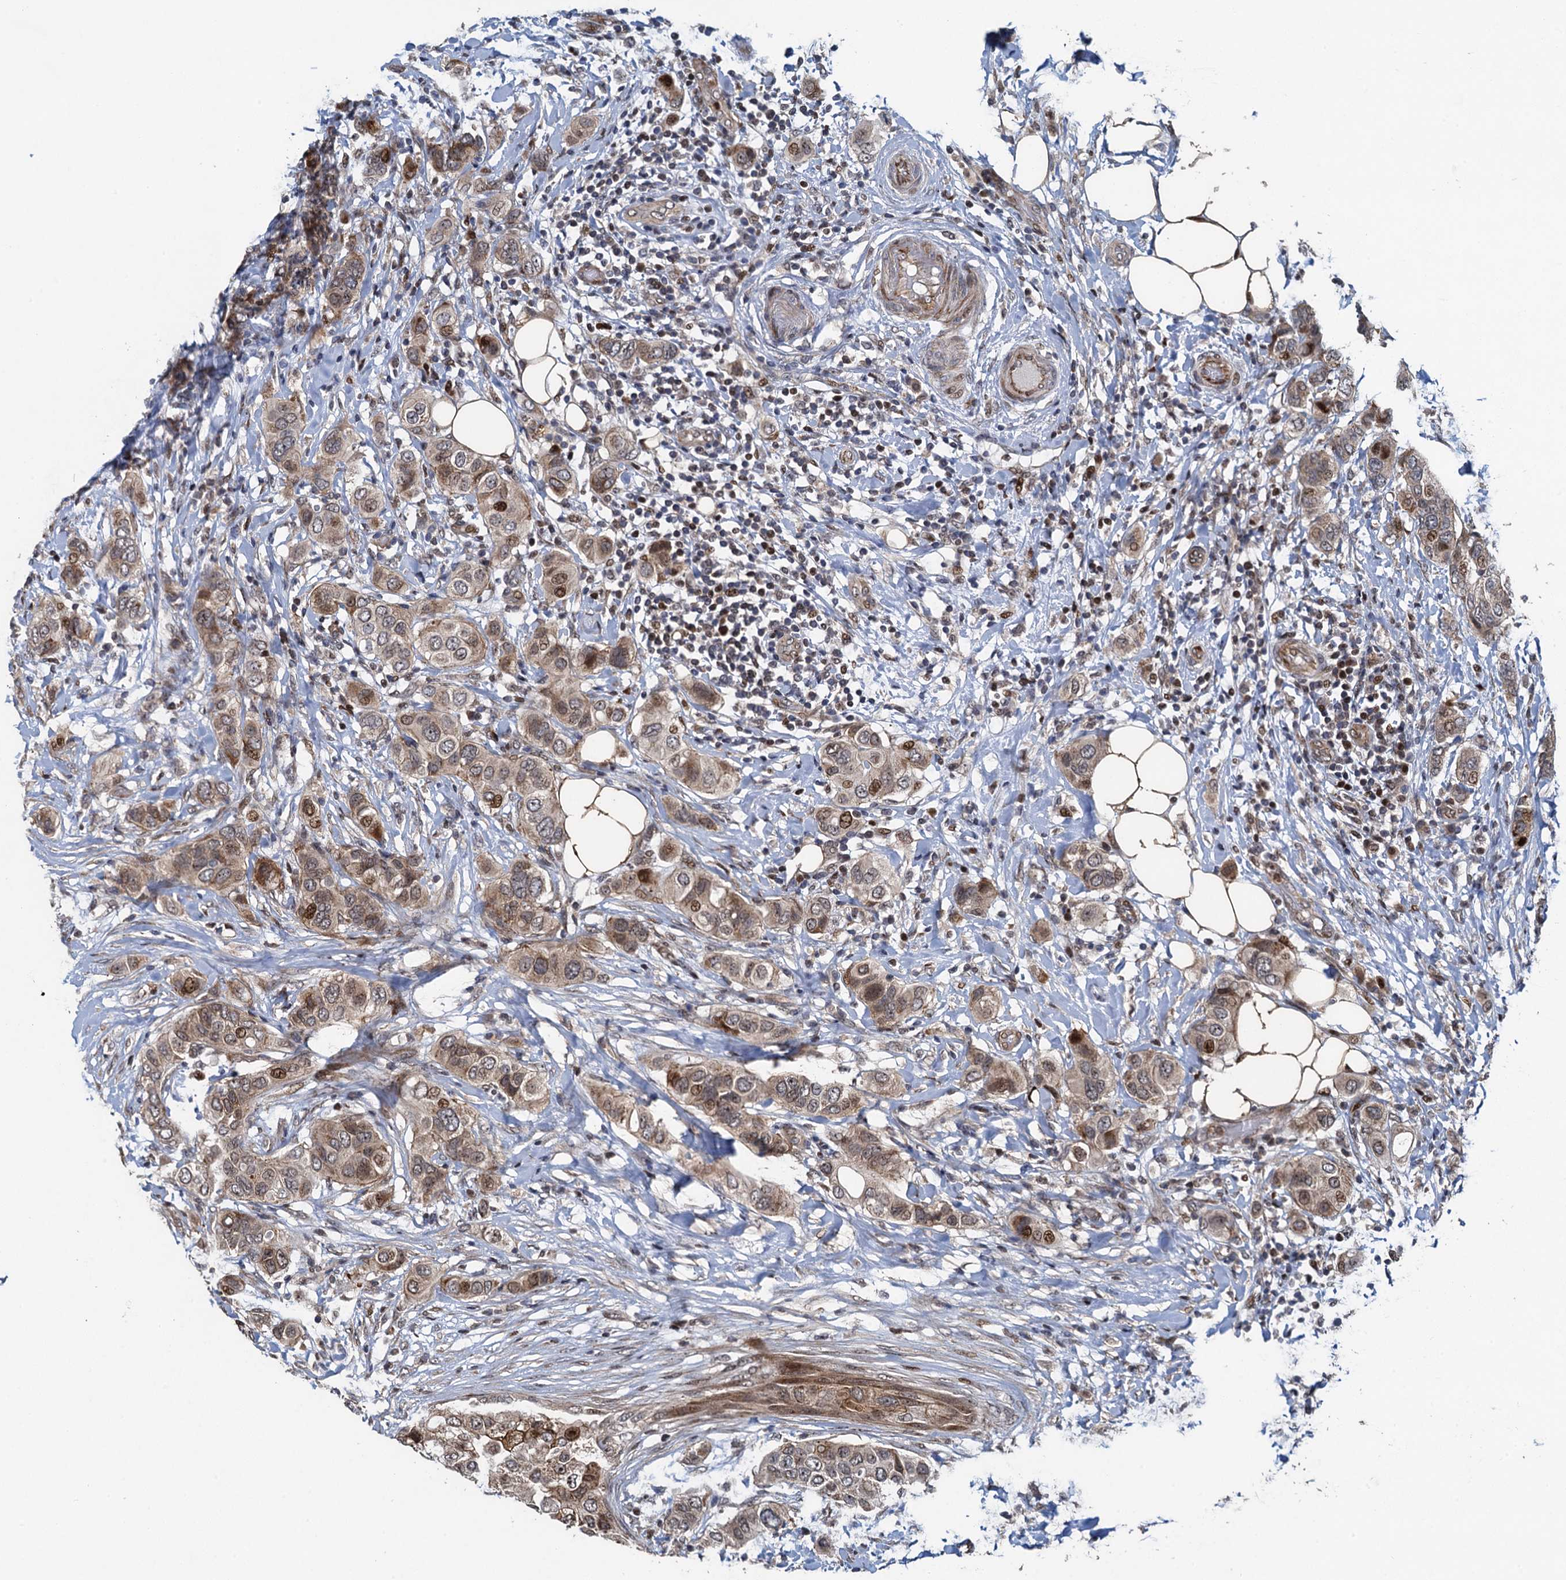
{"staining": {"intensity": "moderate", "quantity": "25%-75%", "location": "cytoplasmic/membranous"}, "tissue": "breast cancer", "cell_type": "Tumor cells", "image_type": "cancer", "snomed": [{"axis": "morphology", "description": "Lobular carcinoma"}, {"axis": "topography", "description": "Breast"}], "caption": "Moderate cytoplasmic/membranous positivity is seen in about 25%-75% of tumor cells in breast cancer (lobular carcinoma).", "gene": "ATOSA", "patient": {"sex": "female", "age": 51}}